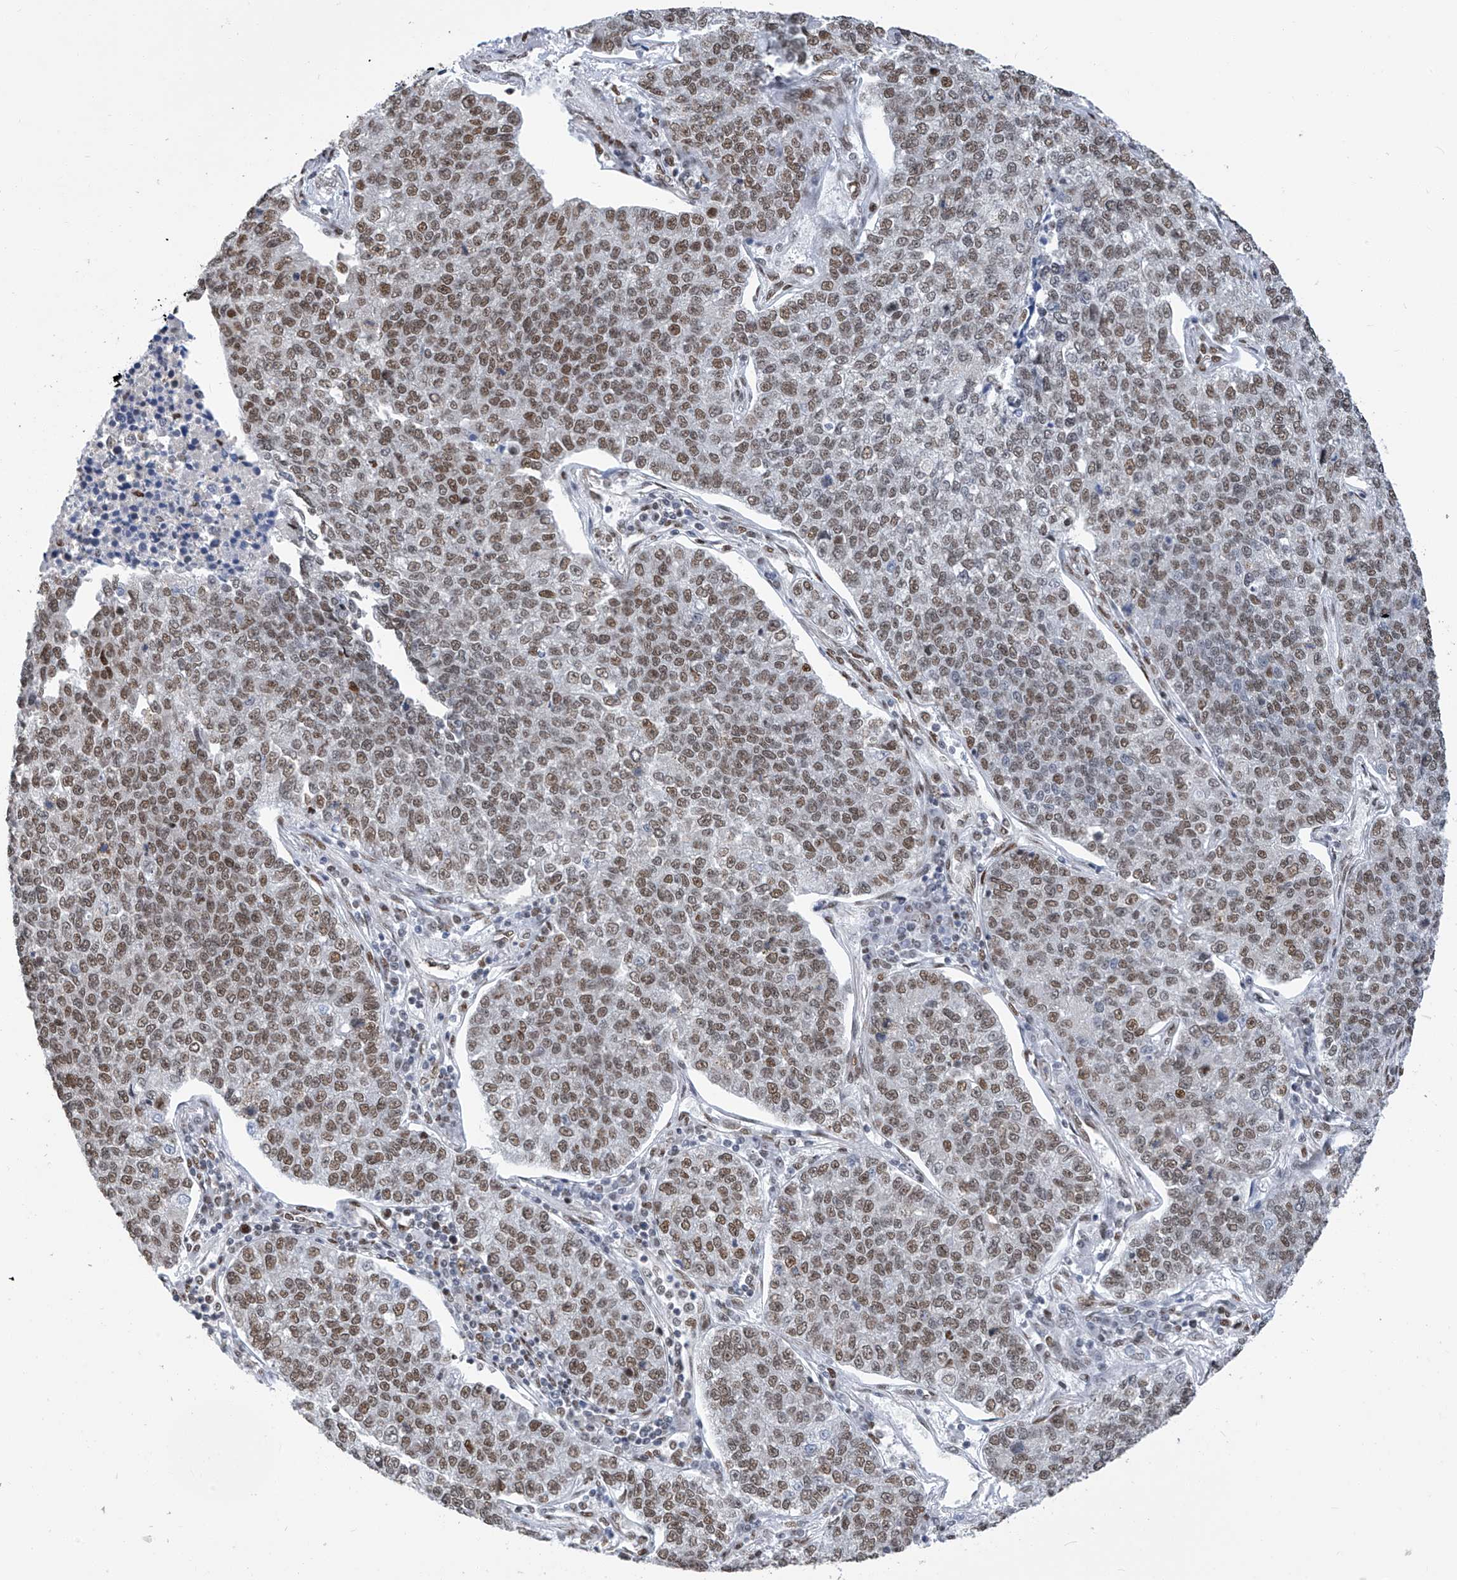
{"staining": {"intensity": "moderate", "quantity": ">75%", "location": "nuclear"}, "tissue": "lung cancer", "cell_type": "Tumor cells", "image_type": "cancer", "snomed": [{"axis": "morphology", "description": "Adenocarcinoma, NOS"}, {"axis": "topography", "description": "Lung"}], "caption": "Tumor cells display medium levels of moderate nuclear positivity in approximately >75% of cells in human lung adenocarcinoma. Nuclei are stained in blue.", "gene": "KHSRP", "patient": {"sex": "male", "age": 49}}